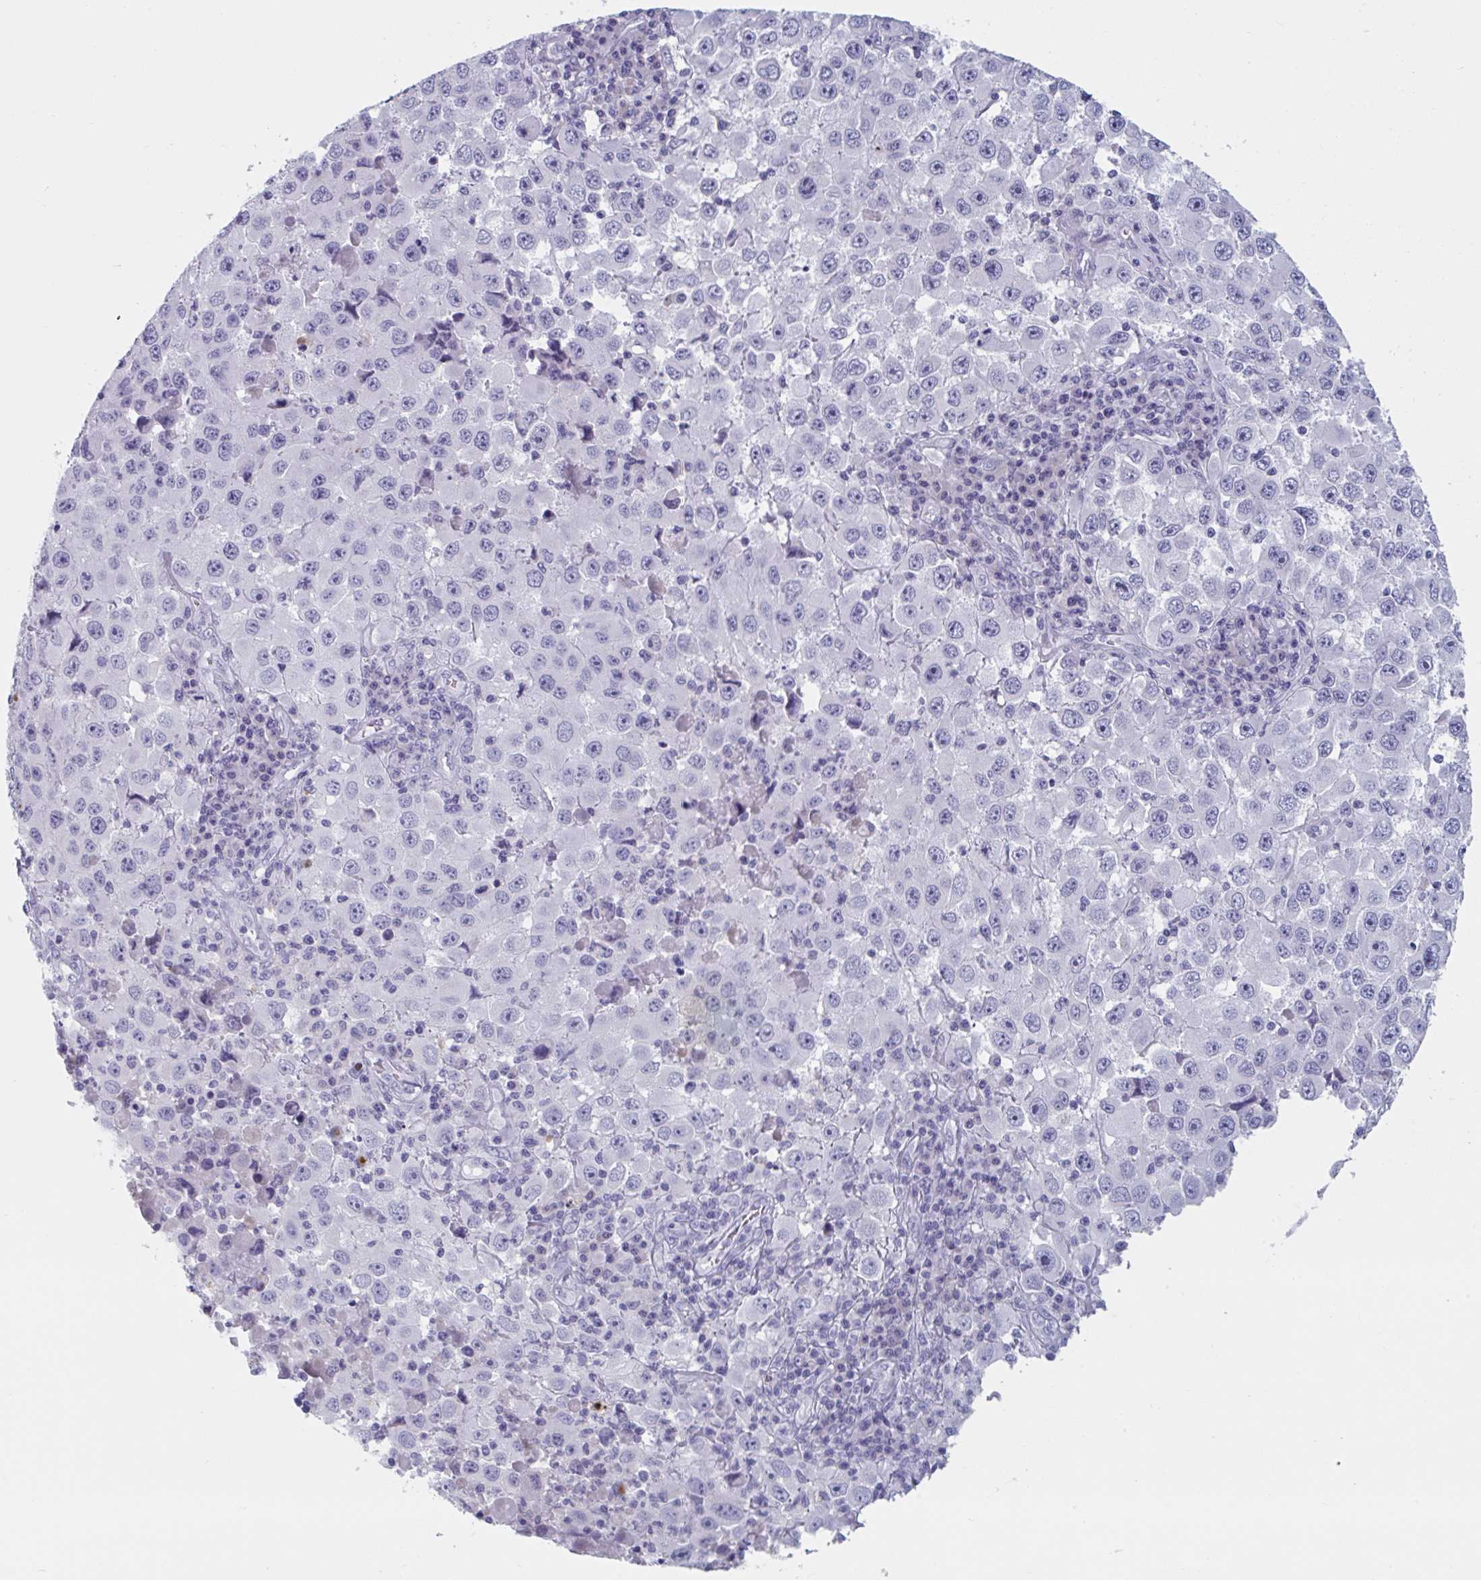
{"staining": {"intensity": "negative", "quantity": "none", "location": "none"}, "tissue": "melanoma", "cell_type": "Tumor cells", "image_type": "cancer", "snomed": [{"axis": "morphology", "description": "Malignant melanoma, Metastatic site"}, {"axis": "topography", "description": "Lymph node"}], "caption": "The image shows no significant staining in tumor cells of malignant melanoma (metastatic site).", "gene": "NDUFC2", "patient": {"sex": "female", "age": 67}}